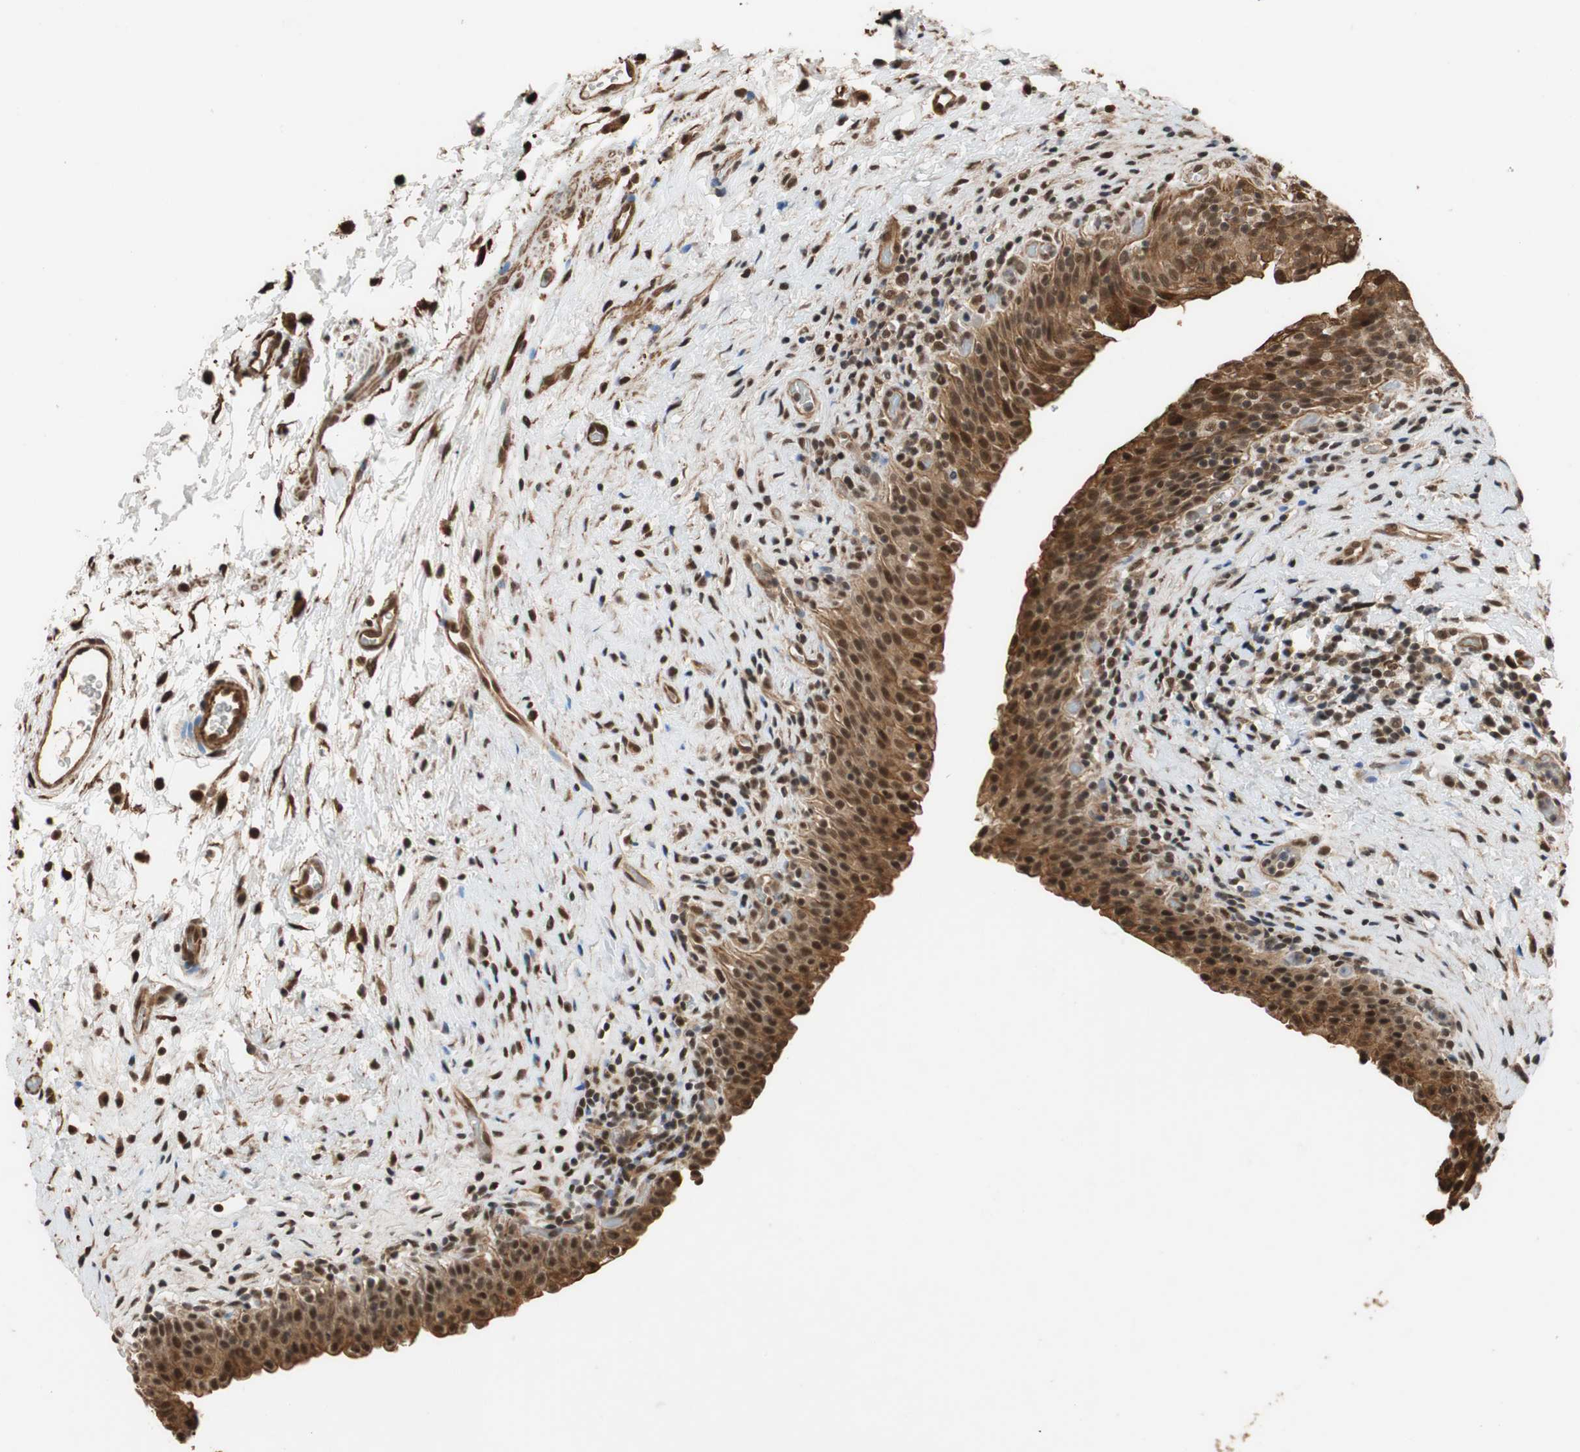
{"staining": {"intensity": "strong", "quantity": ">75%", "location": "cytoplasmic/membranous,nuclear"}, "tissue": "urinary bladder", "cell_type": "Urothelial cells", "image_type": "normal", "snomed": [{"axis": "morphology", "description": "Normal tissue, NOS"}, {"axis": "topography", "description": "Urinary bladder"}], "caption": "Strong cytoplasmic/membranous,nuclear positivity is appreciated in approximately >75% of urothelial cells in benign urinary bladder. The protein of interest is shown in brown color, while the nuclei are stained blue.", "gene": "CDC5L", "patient": {"sex": "male", "age": 51}}